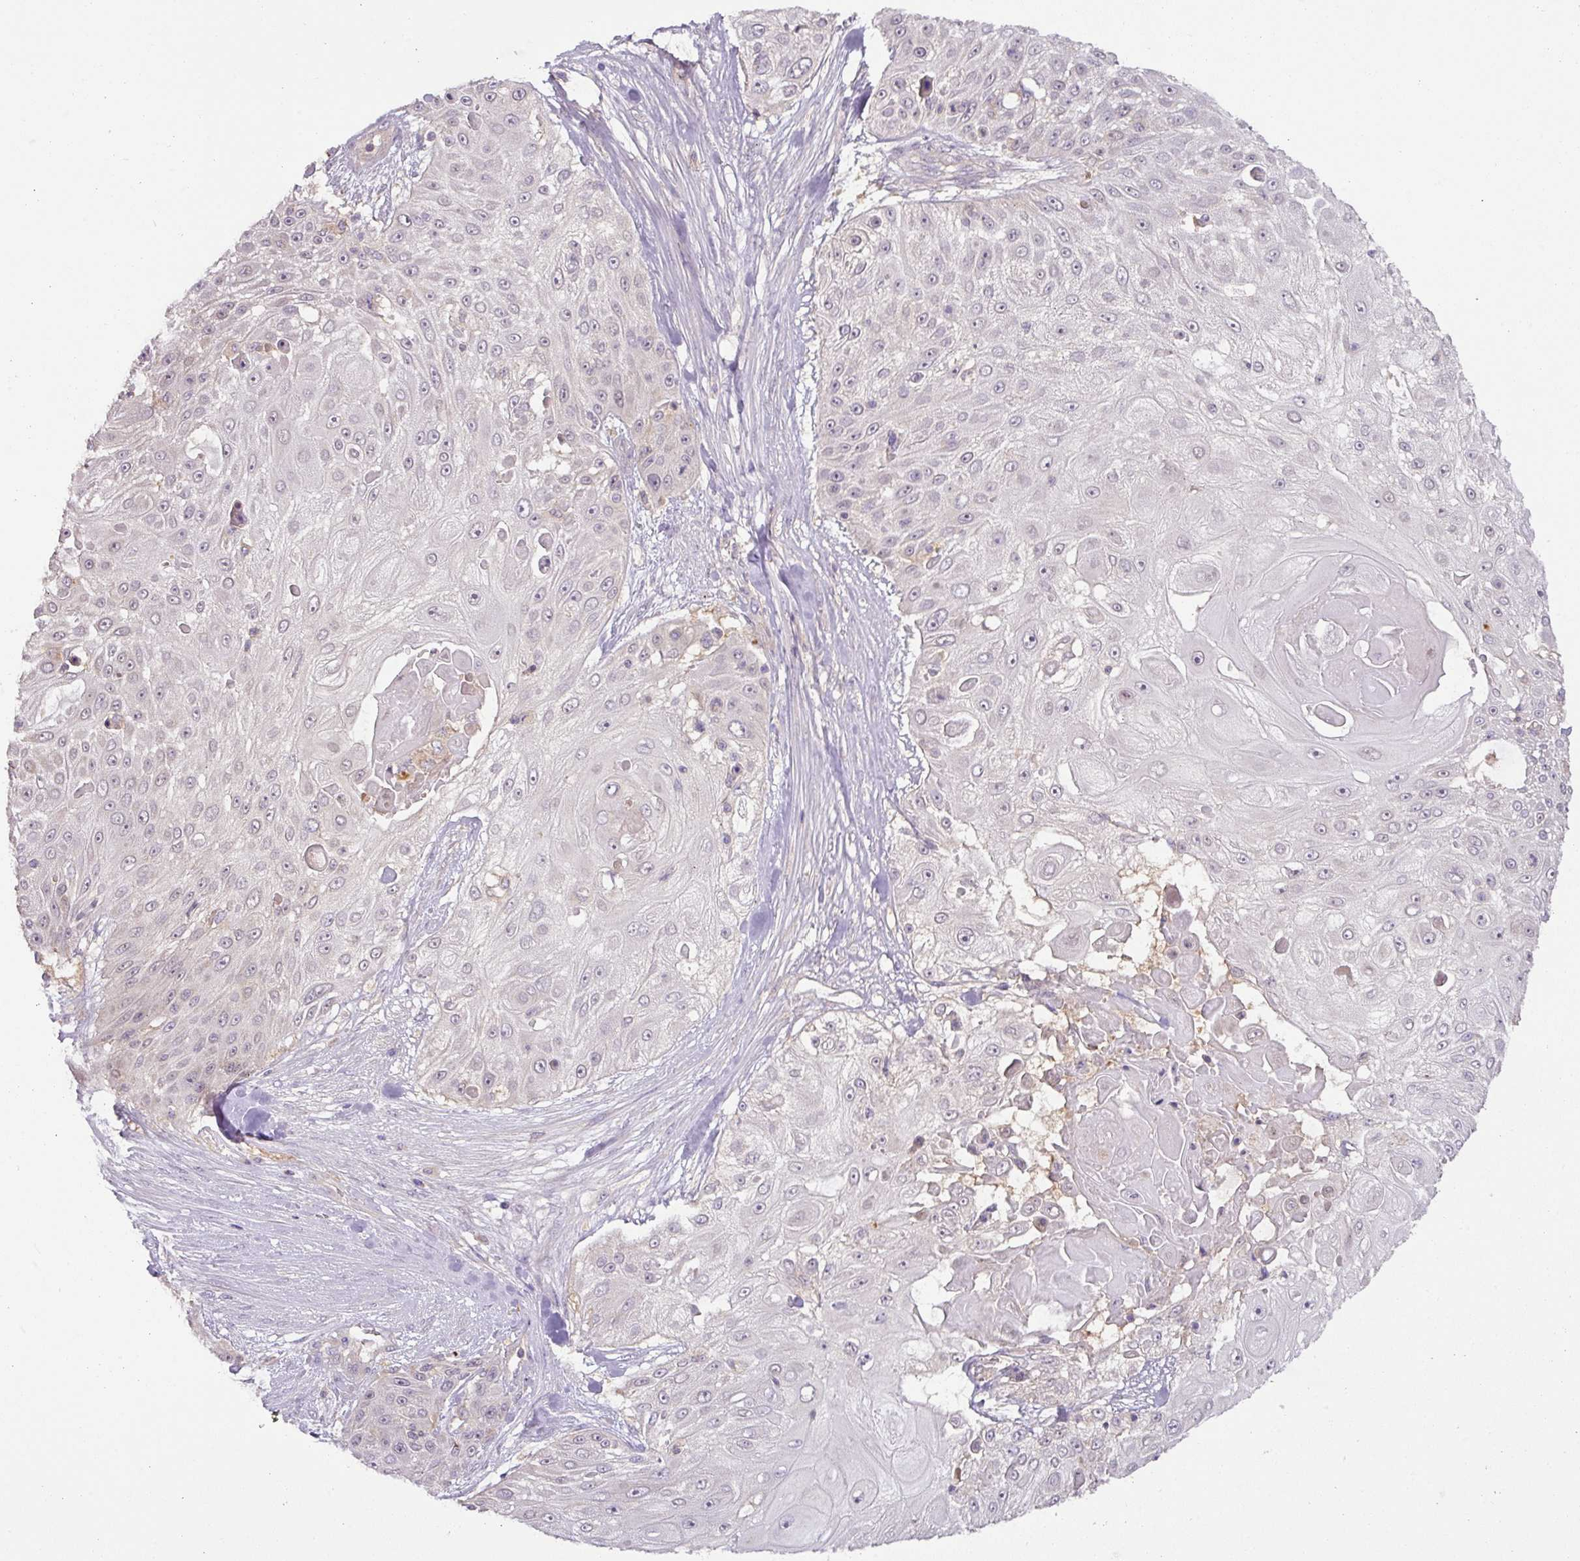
{"staining": {"intensity": "weak", "quantity": "25%-75%", "location": "nuclear"}, "tissue": "skin cancer", "cell_type": "Tumor cells", "image_type": "cancer", "snomed": [{"axis": "morphology", "description": "Squamous cell carcinoma, NOS"}, {"axis": "topography", "description": "Skin"}], "caption": "Human skin cancer stained with a protein marker demonstrates weak staining in tumor cells.", "gene": "HOXC13", "patient": {"sex": "female", "age": 86}}